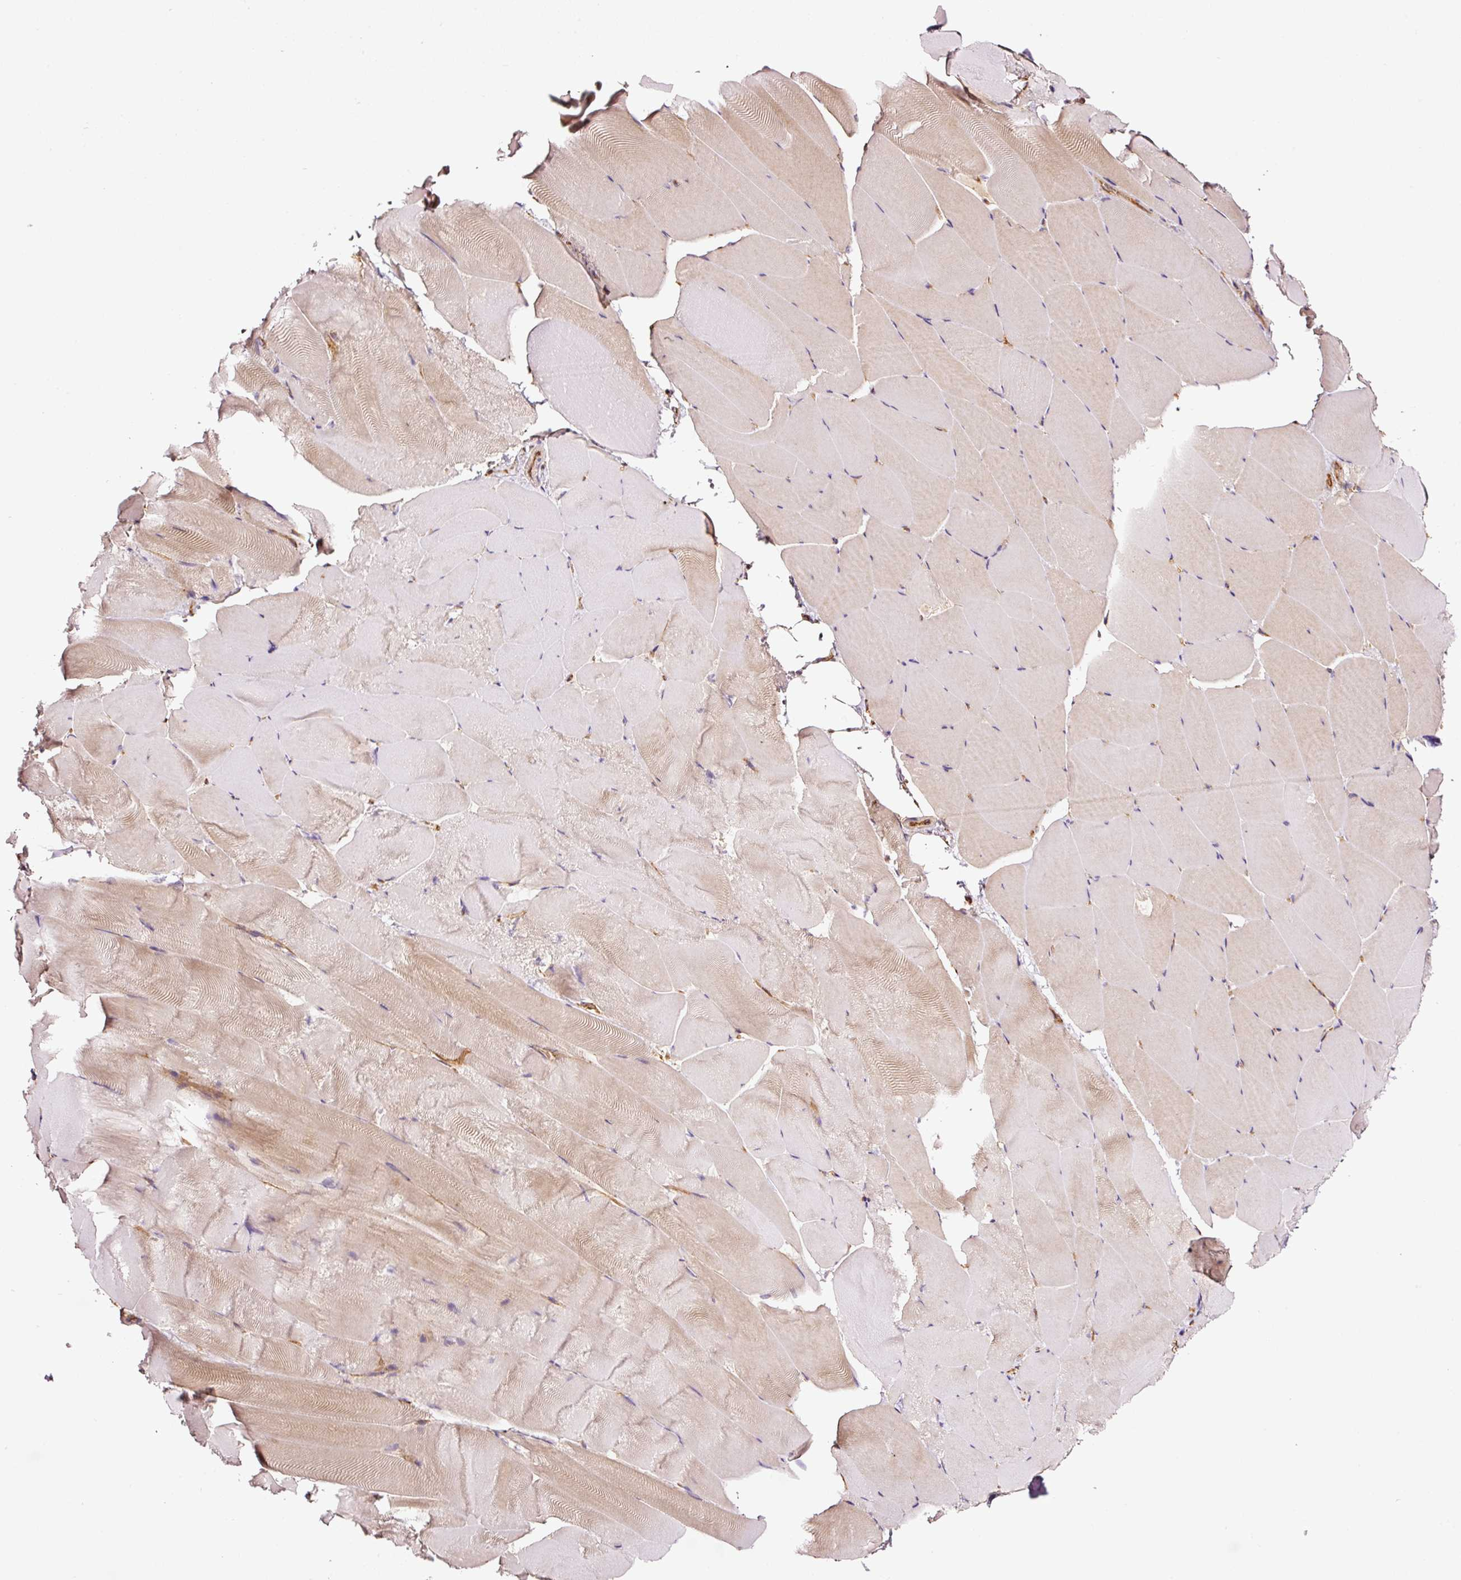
{"staining": {"intensity": "weak", "quantity": "<25%", "location": "cytoplasmic/membranous"}, "tissue": "skeletal muscle", "cell_type": "Myocytes", "image_type": "normal", "snomed": [{"axis": "morphology", "description": "Normal tissue, NOS"}, {"axis": "topography", "description": "Skeletal muscle"}], "caption": "Myocytes show no significant expression in unremarkable skeletal muscle. Nuclei are stained in blue.", "gene": "METAP1", "patient": {"sex": "female", "age": 64}}